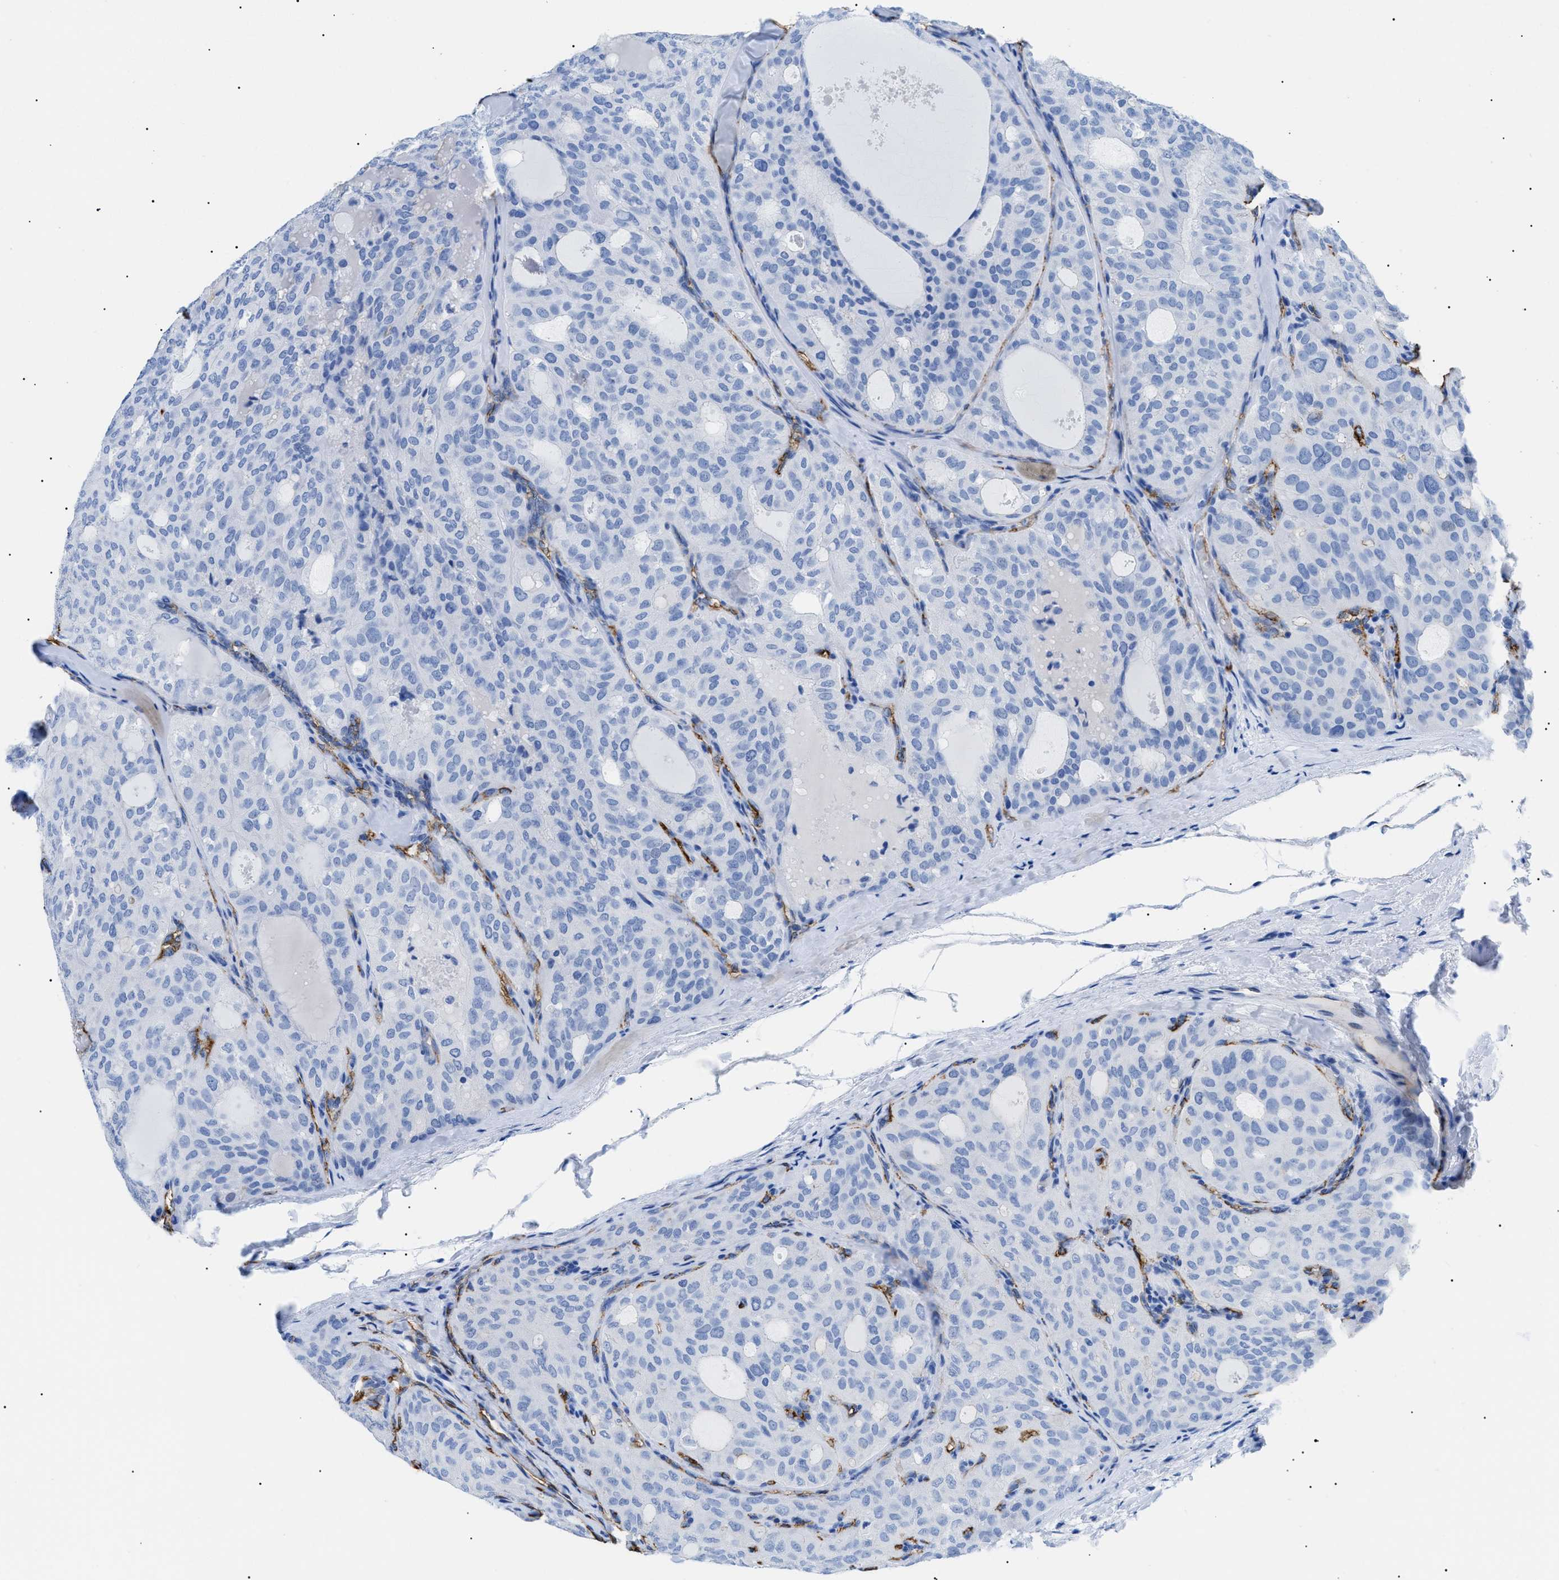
{"staining": {"intensity": "negative", "quantity": "none", "location": "none"}, "tissue": "thyroid cancer", "cell_type": "Tumor cells", "image_type": "cancer", "snomed": [{"axis": "morphology", "description": "Follicular adenoma carcinoma, NOS"}, {"axis": "topography", "description": "Thyroid gland"}], "caption": "Immunohistochemical staining of human follicular adenoma carcinoma (thyroid) demonstrates no significant expression in tumor cells.", "gene": "PODXL", "patient": {"sex": "male", "age": 75}}